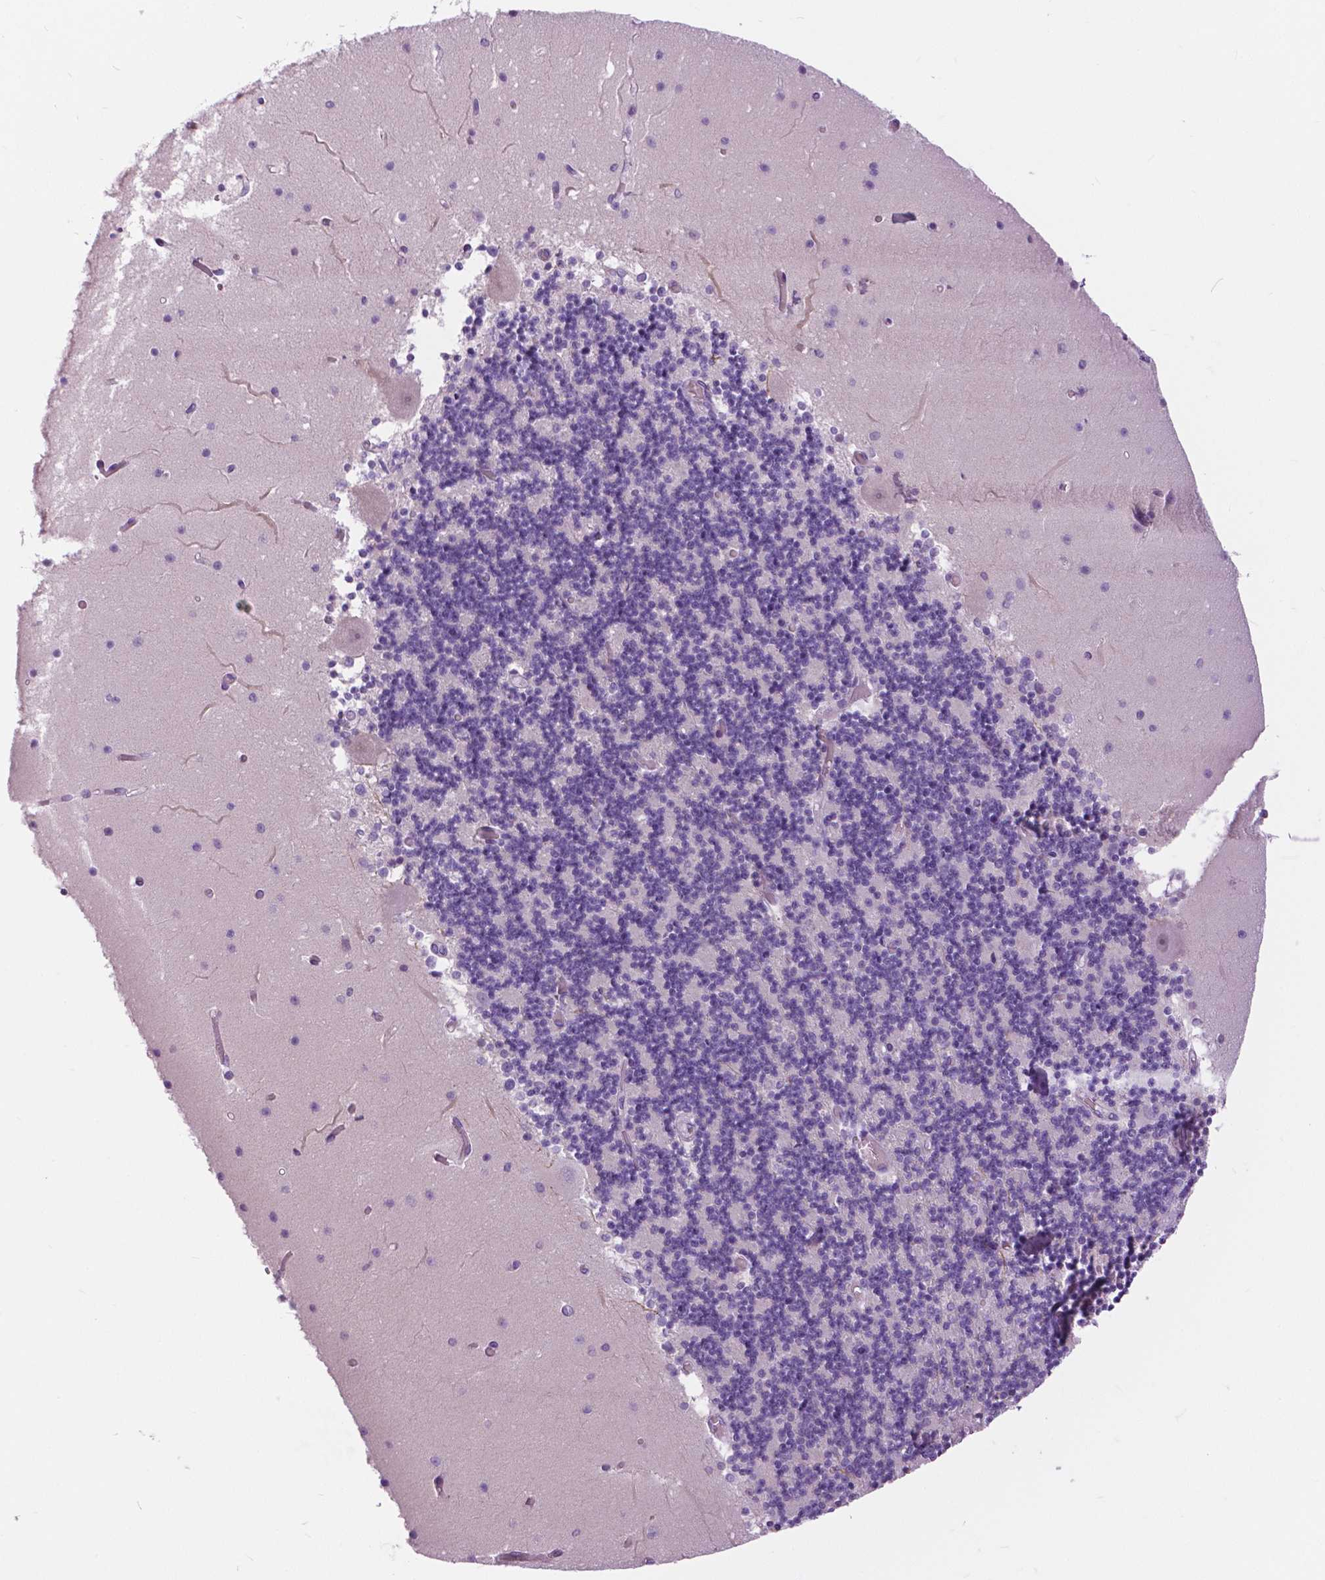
{"staining": {"intensity": "negative", "quantity": "none", "location": "none"}, "tissue": "cerebellum", "cell_type": "Cells in granular layer", "image_type": "normal", "snomed": [{"axis": "morphology", "description": "Normal tissue, NOS"}, {"axis": "topography", "description": "Cerebellum"}], "caption": "Immunohistochemical staining of unremarkable cerebellum reveals no significant positivity in cells in granular layer. The staining is performed using DAB brown chromogen with nuclei counter-stained in using hematoxylin.", "gene": "TP53TG5", "patient": {"sex": "female", "age": 28}}